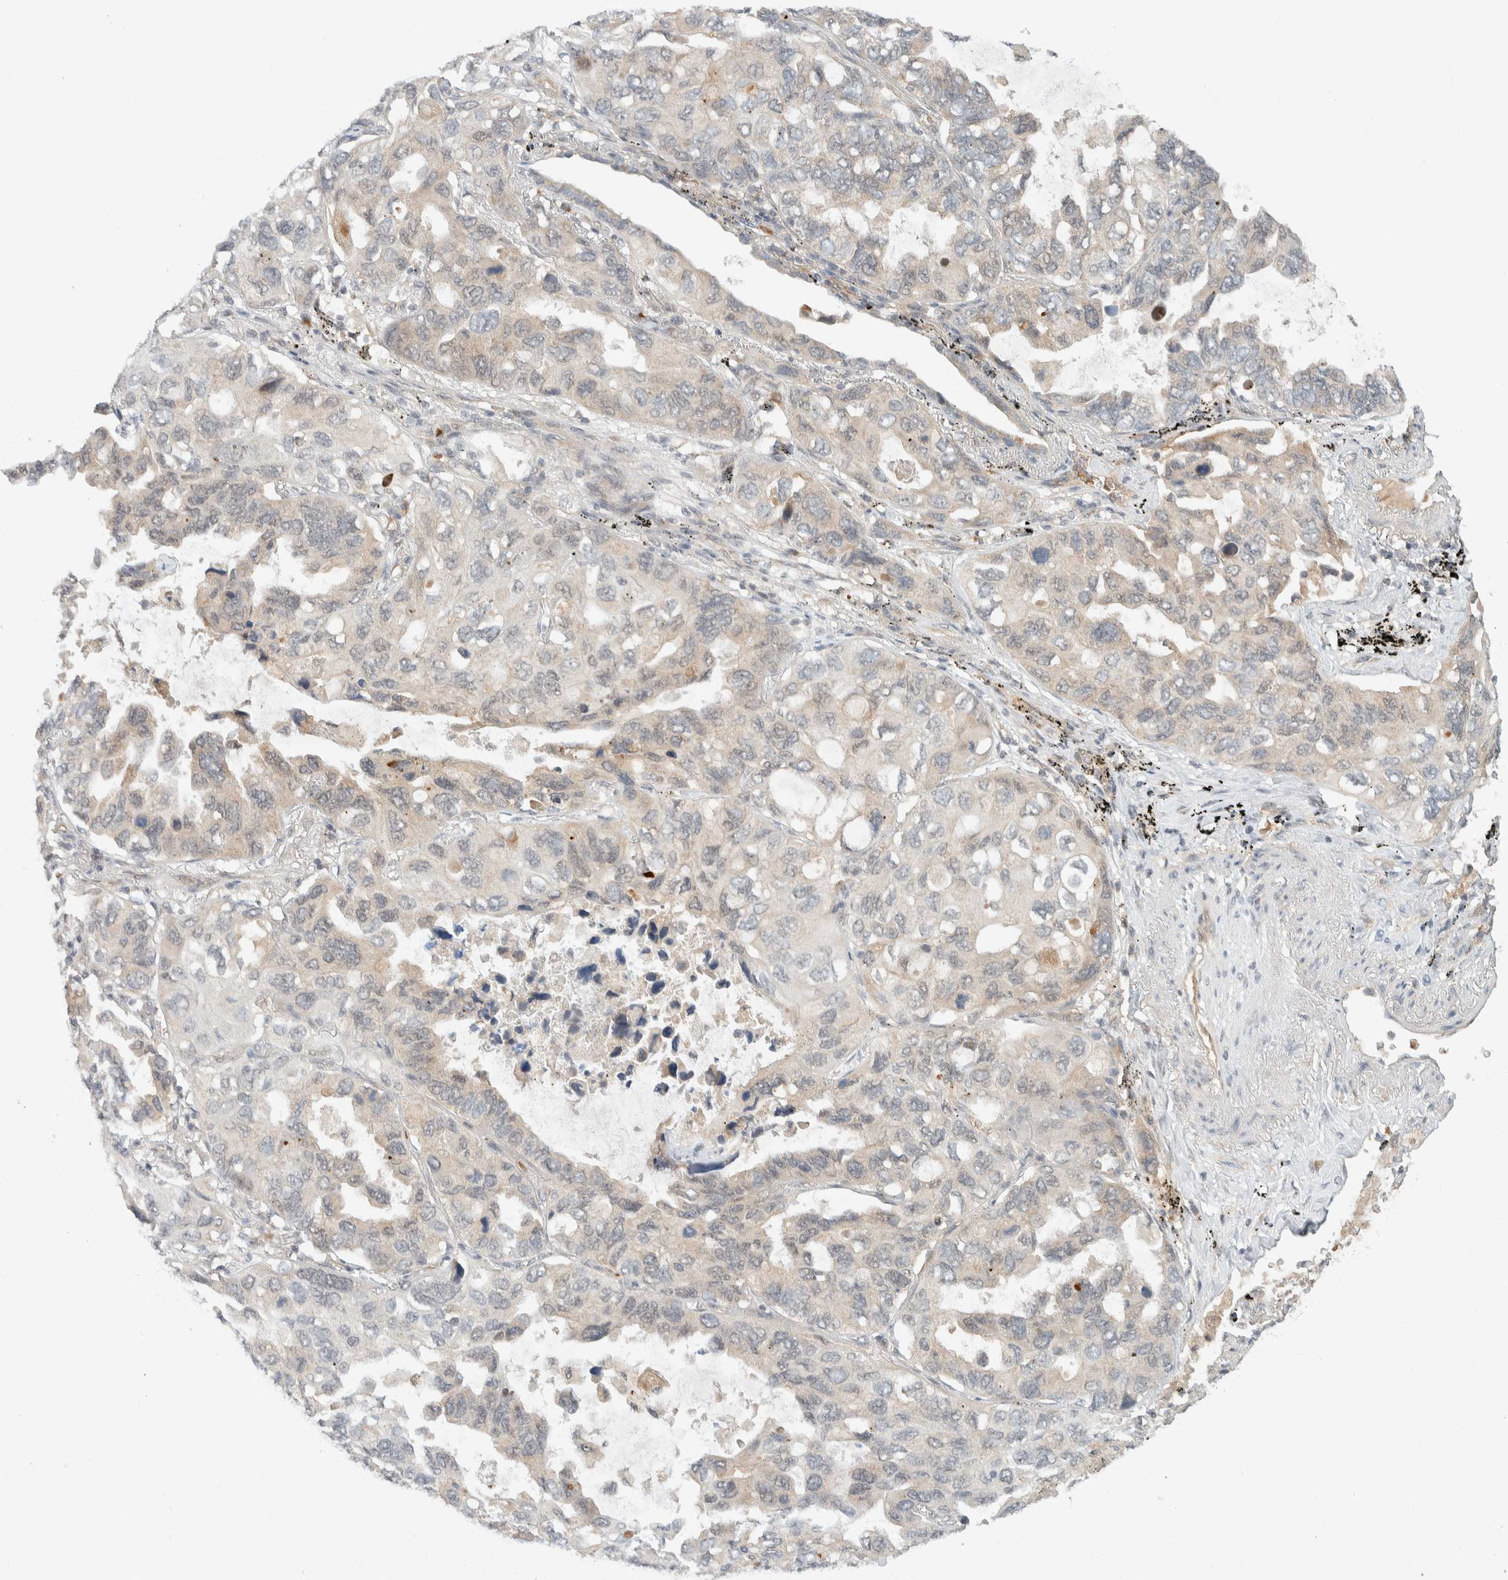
{"staining": {"intensity": "negative", "quantity": "none", "location": "none"}, "tissue": "lung cancer", "cell_type": "Tumor cells", "image_type": "cancer", "snomed": [{"axis": "morphology", "description": "Squamous cell carcinoma, NOS"}, {"axis": "topography", "description": "Lung"}], "caption": "Human lung squamous cell carcinoma stained for a protein using immunohistochemistry (IHC) reveals no staining in tumor cells.", "gene": "ZBTB2", "patient": {"sex": "female", "age": 73}}